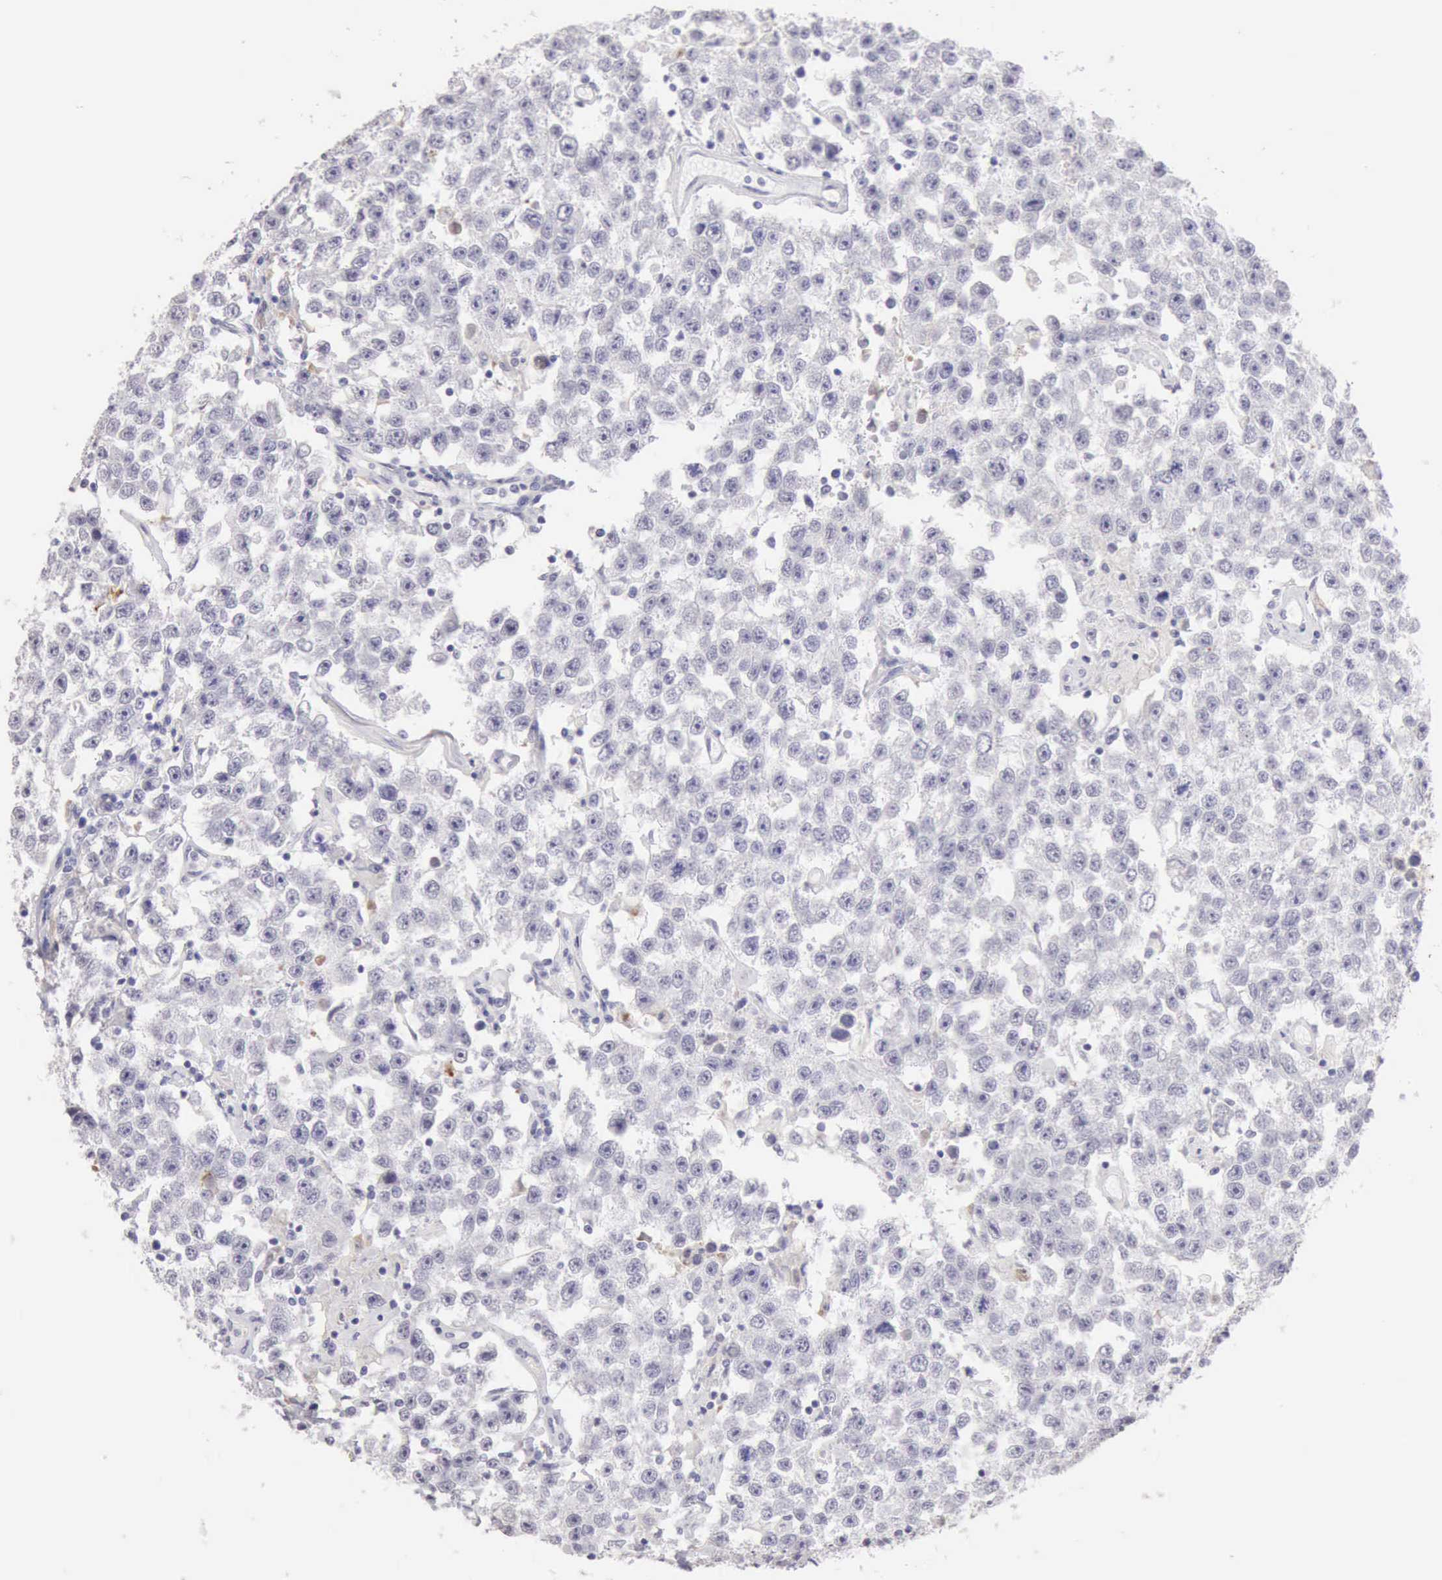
{"staining": {"intensity": "negative", "quantity": "none", "location": "none"}, "tissue": "testis cancer", "cell_type": "Tumor cells", "image_type": "cancer", "snomed": [{"axis": "morphology", "description": "Seminoma, NOS"}, {"axis": "topography", "description": "Testis"}], "caption": "Photomicrograph shows no significant protein staining in tumor cells of testis cancer.", "gene": "RNASE1", "patient": {"sex": "male", "age": 52}}